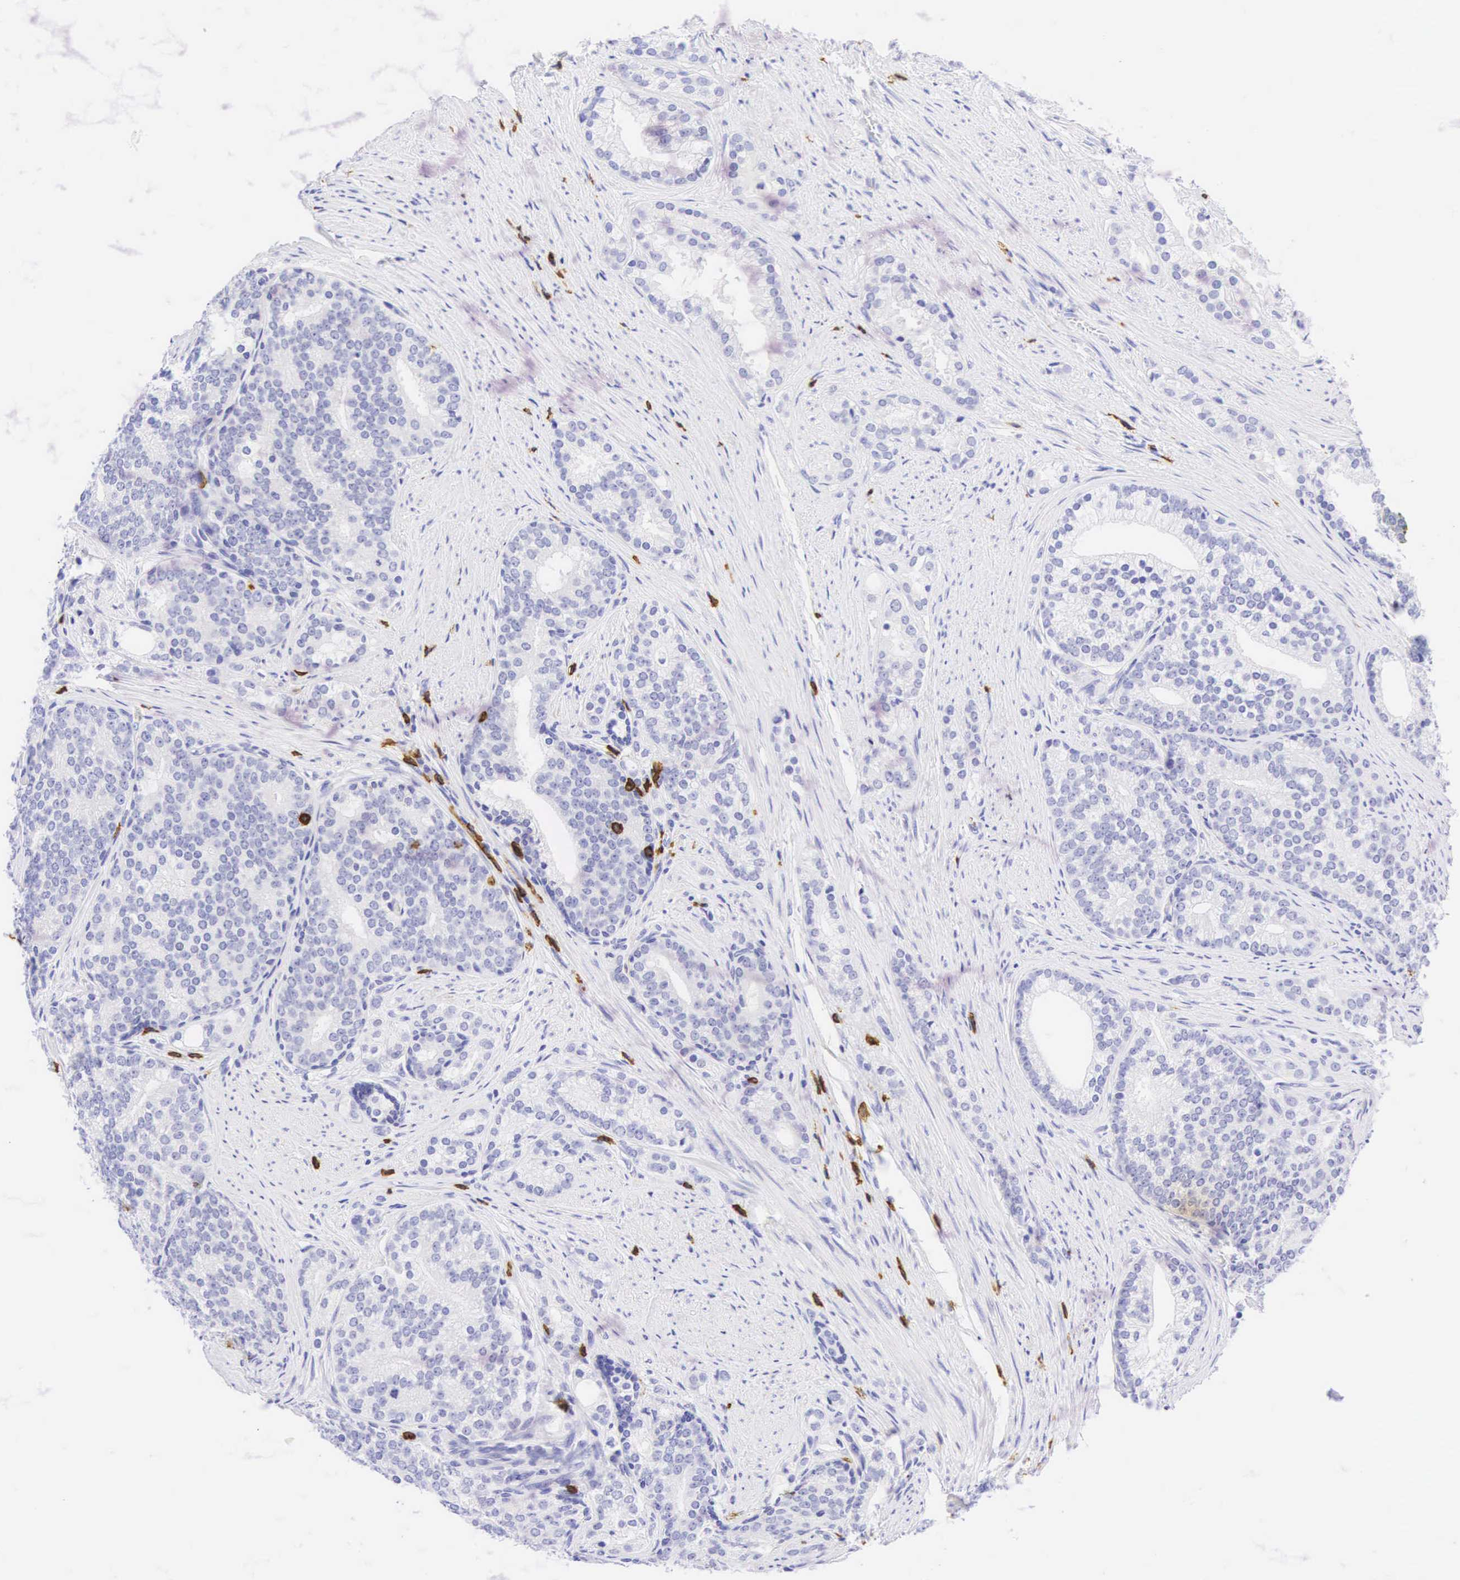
{"staining": {"intensity": "negative", "quantity": "none", "location": "none"}, "tissue": "prostate cancer", "cell_type": "Tumor cells", "image_type": "cancer", "snomed": [{"axis": "morphology", "description": "Adenocarcinoma, Low grade"}, {"axis": "topography", "description": "Prostate"}], "caption": "Tumor cells are negative for protein expression in human prostate adenocarcinoma (low-grade).", "gene": "CD8A", "patient": {"sex": "male", "age": 71}}